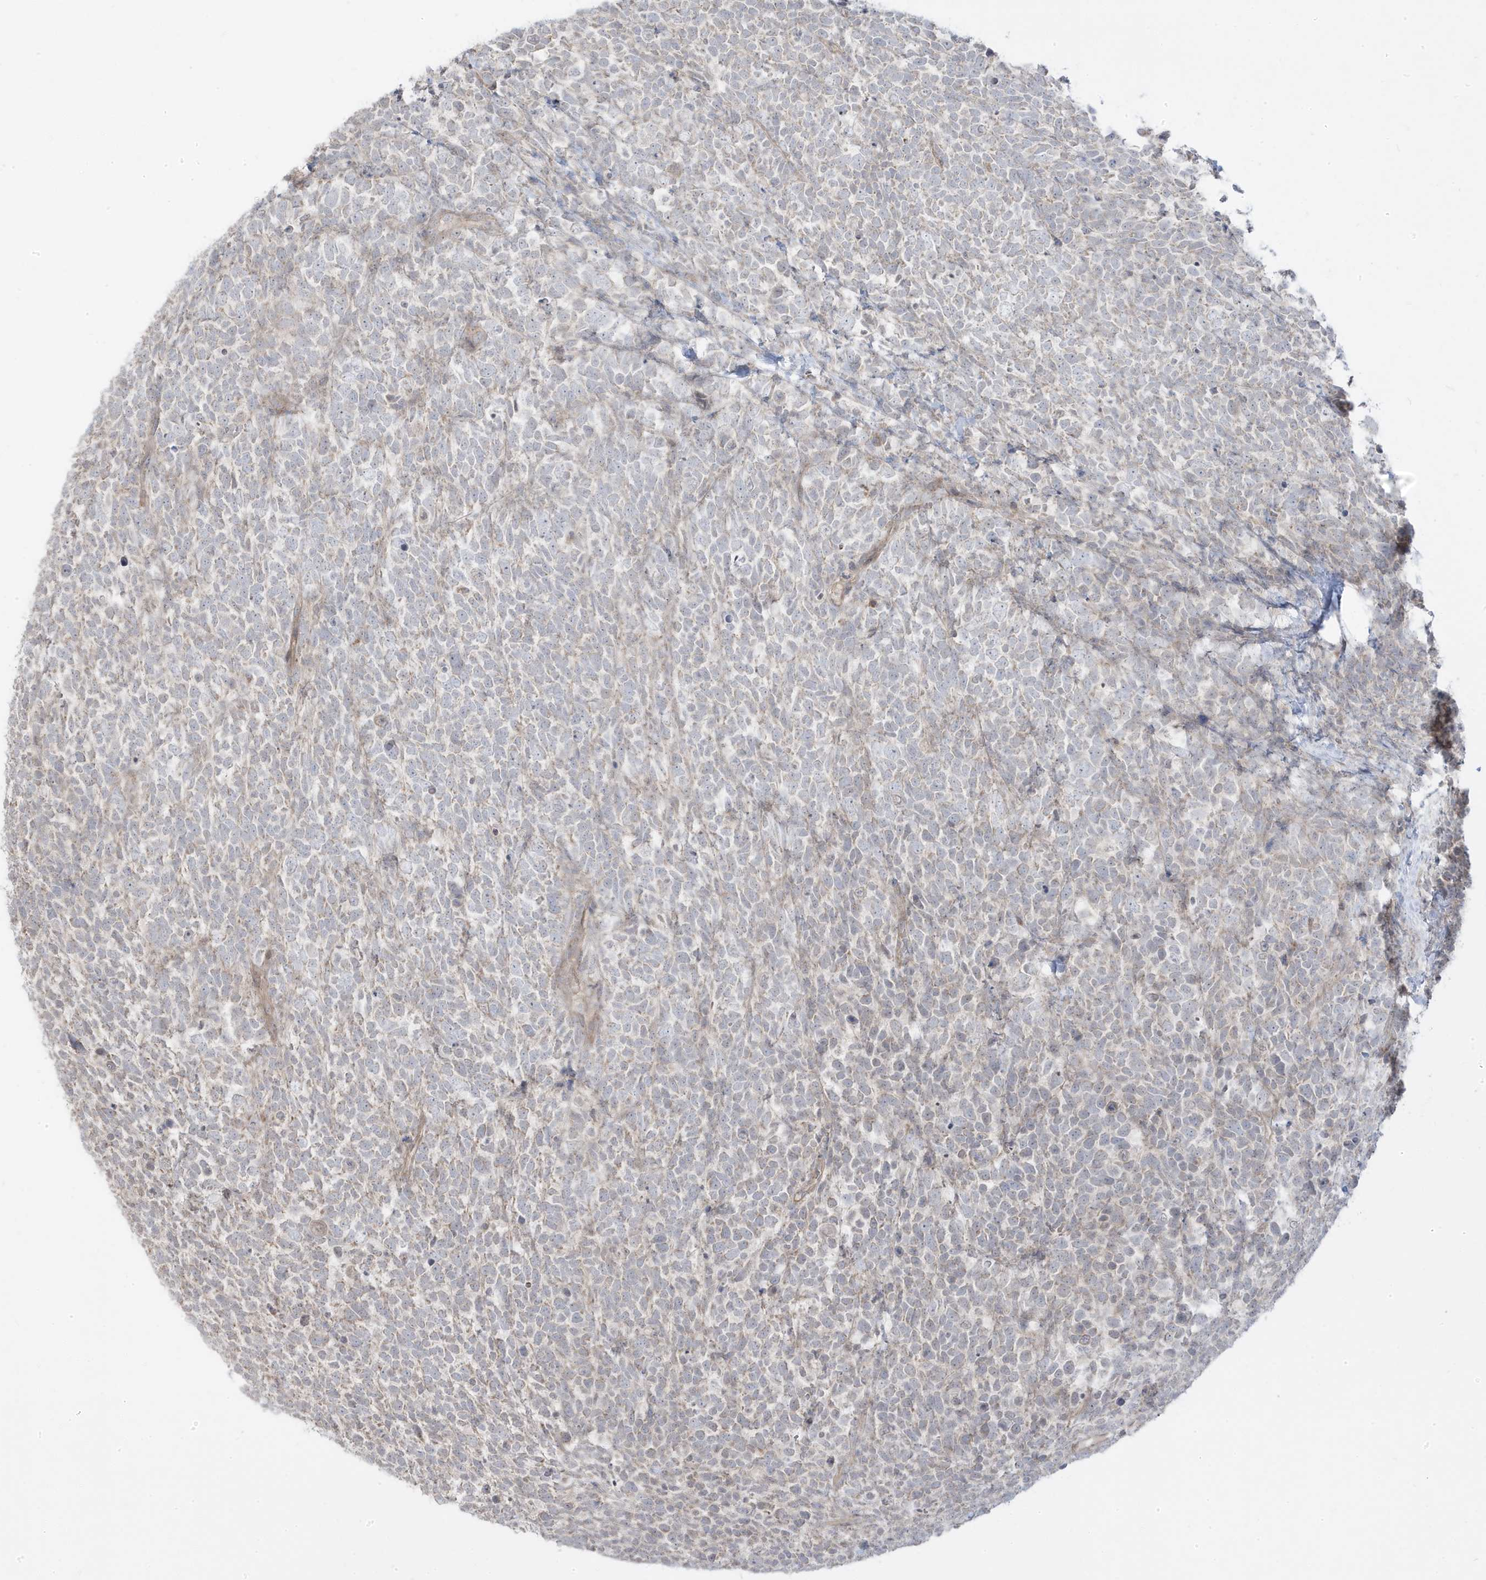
{"staining": {"intensity": "negative", "quantity": "none", "location": "none"}, "tissue": "urothelial cancer", "cell_type": "Tumor cells", "image_type": "cancer", "snomed": [{"axis": "morphology", "description": "Urothelial carcinoma, High grade"}, {"axis": "topography", "description": "Urinary bladder"}], "caption": "Immunohistochemistry (IHC) histopathology image of high-grade urothelial carcinoma stained for a protein (brown), which reveals no expression in tumor cells.", "gene": "DNAJC12", "patient": {"sex": "female", "age": 82}}